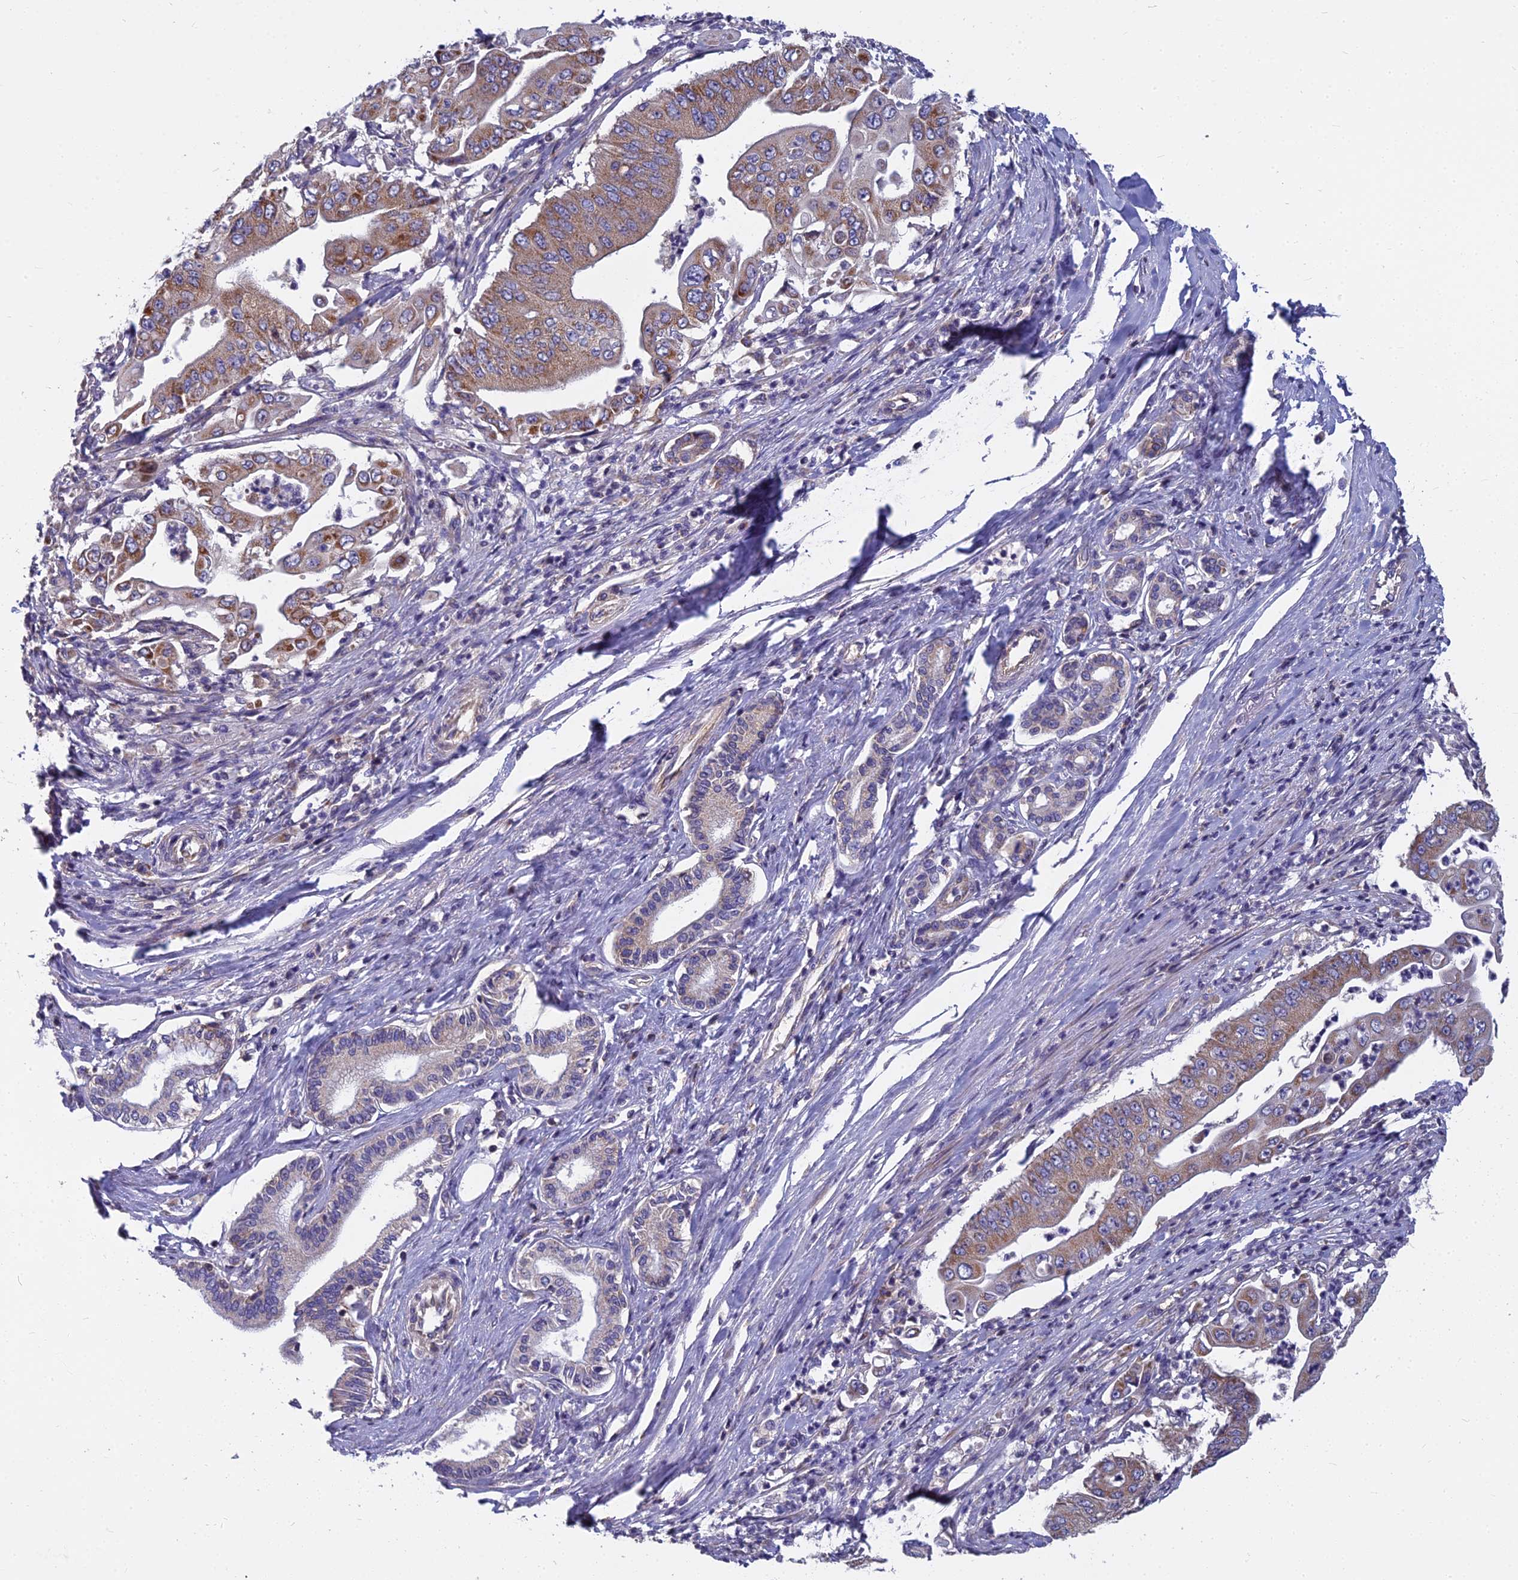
{"staining": {"intensity": "moderate", "quantity": "25%-75%", "location": "cytoplasmic/membranous"}, "tissue": "pancreatic cancer", "cell_type": "Tumor cells", "image_type": "cancer", "snomed": [{"axis": "morphology", "description": "Adenocarcinoma, NOS"}, {"axis": "topography", "description": "Pancreas"}], "caption": "An image of pancreatic adenocarcinoma stained for a protein reveals moderate cytoplasmic/membranous brown staining in tumor cells. (DAB IHC, brown staining for protein, blue staining for nuclei).", "gene": "COX20", "patient": {"sex": "female", "age": 77}}